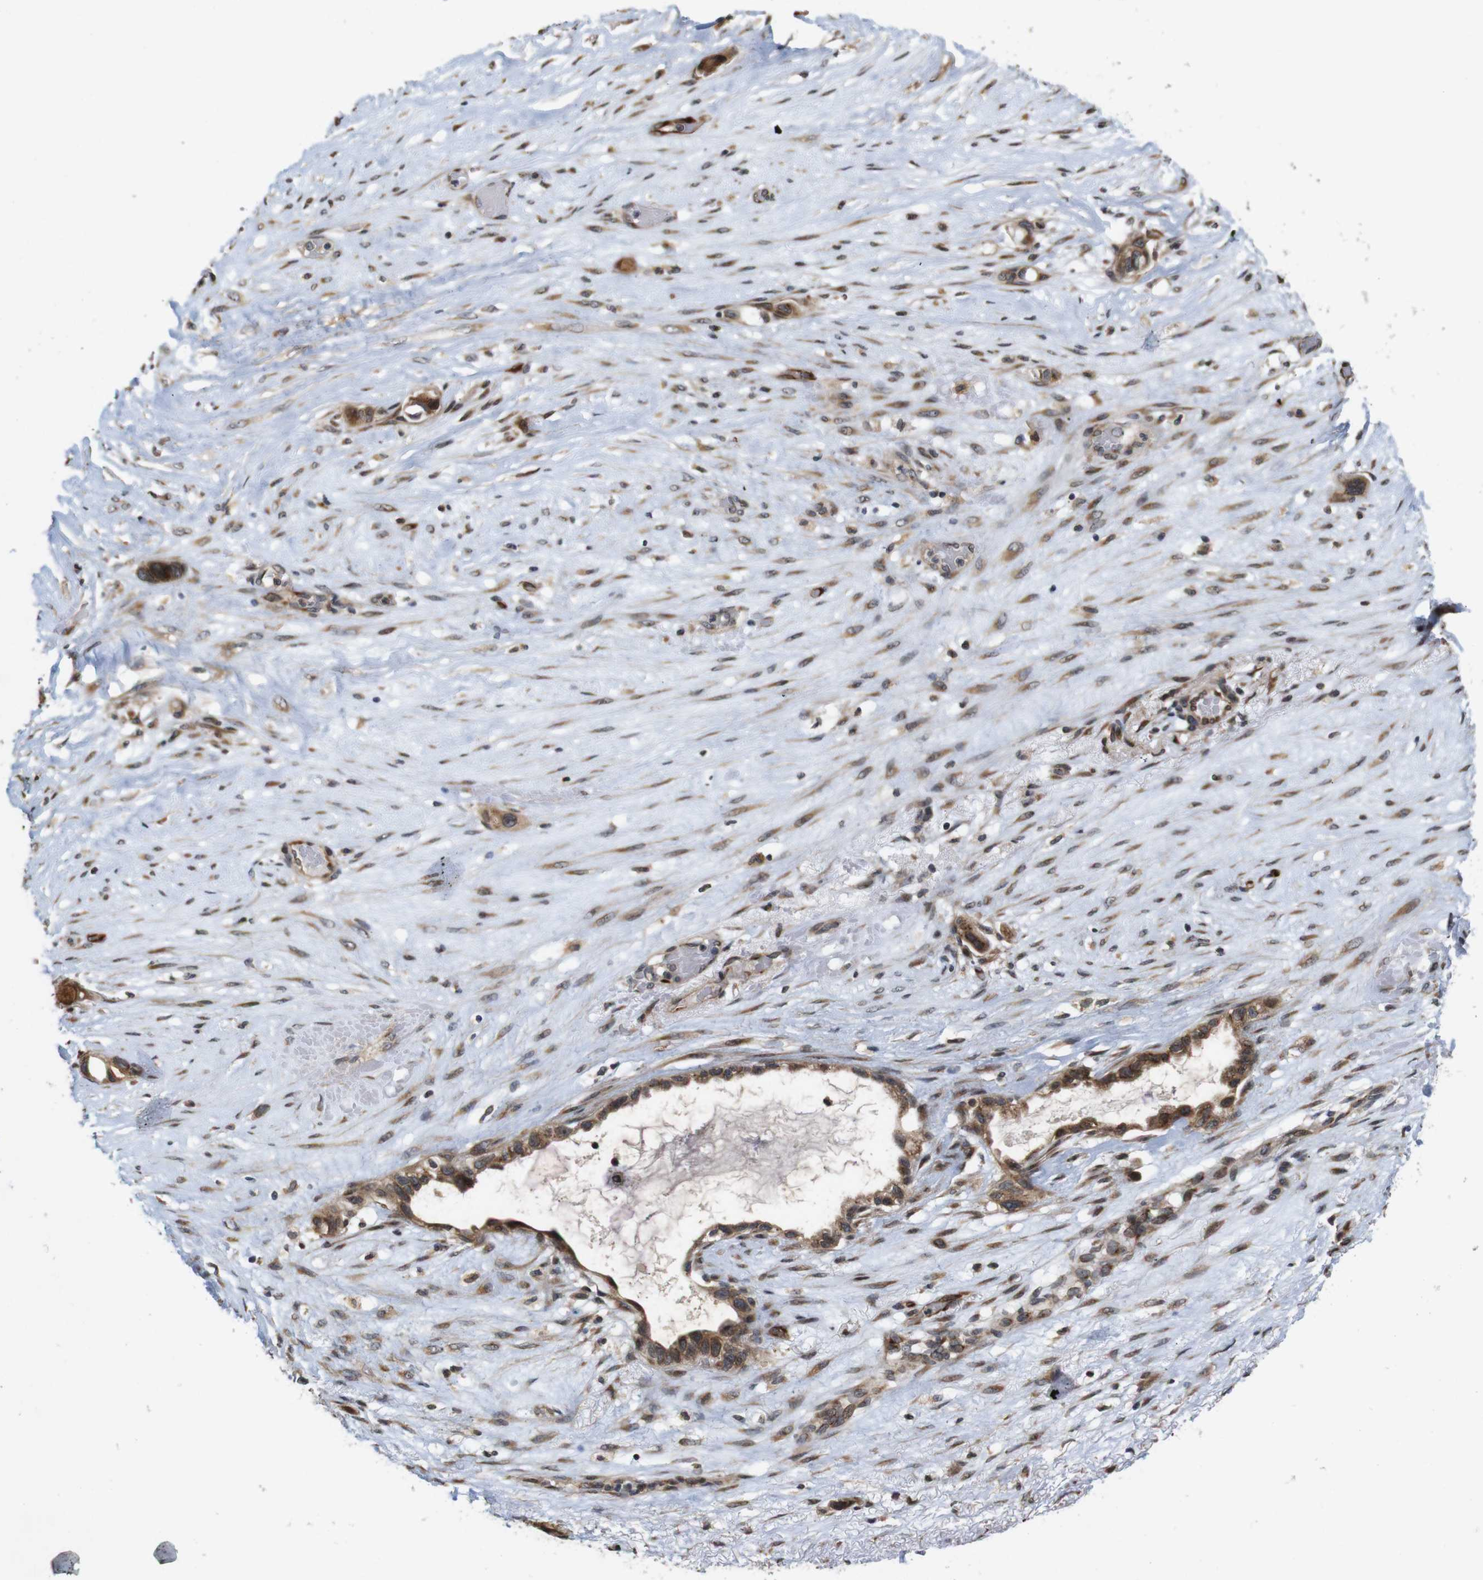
{"staining": {"intensity": "moderate", "quantity": ">75%", "location": "cytoplasmic/membranous"}, "tissue": "liver cancer", "cell_type": "Tumor cells", "image_type": "cancer", "snomed": [{"axis": "morphology", "description": "Cholangiocarcinoma"}, {"axis": "topography", "description": "Liver"}], "caption": "A brown stain highlights moderate cytoplasmic/membranous expression of a protein in human liver cancer (cholangiocarcinoma) tumor cells. (Stains: DAB (3,3'-diaminobenzidine) in brown, nuclei in blue, Microscopy: brightfield microscopy at high magnification).", "gene": "EFCAB14", "patient": {"sex": "female", "age": 65}}